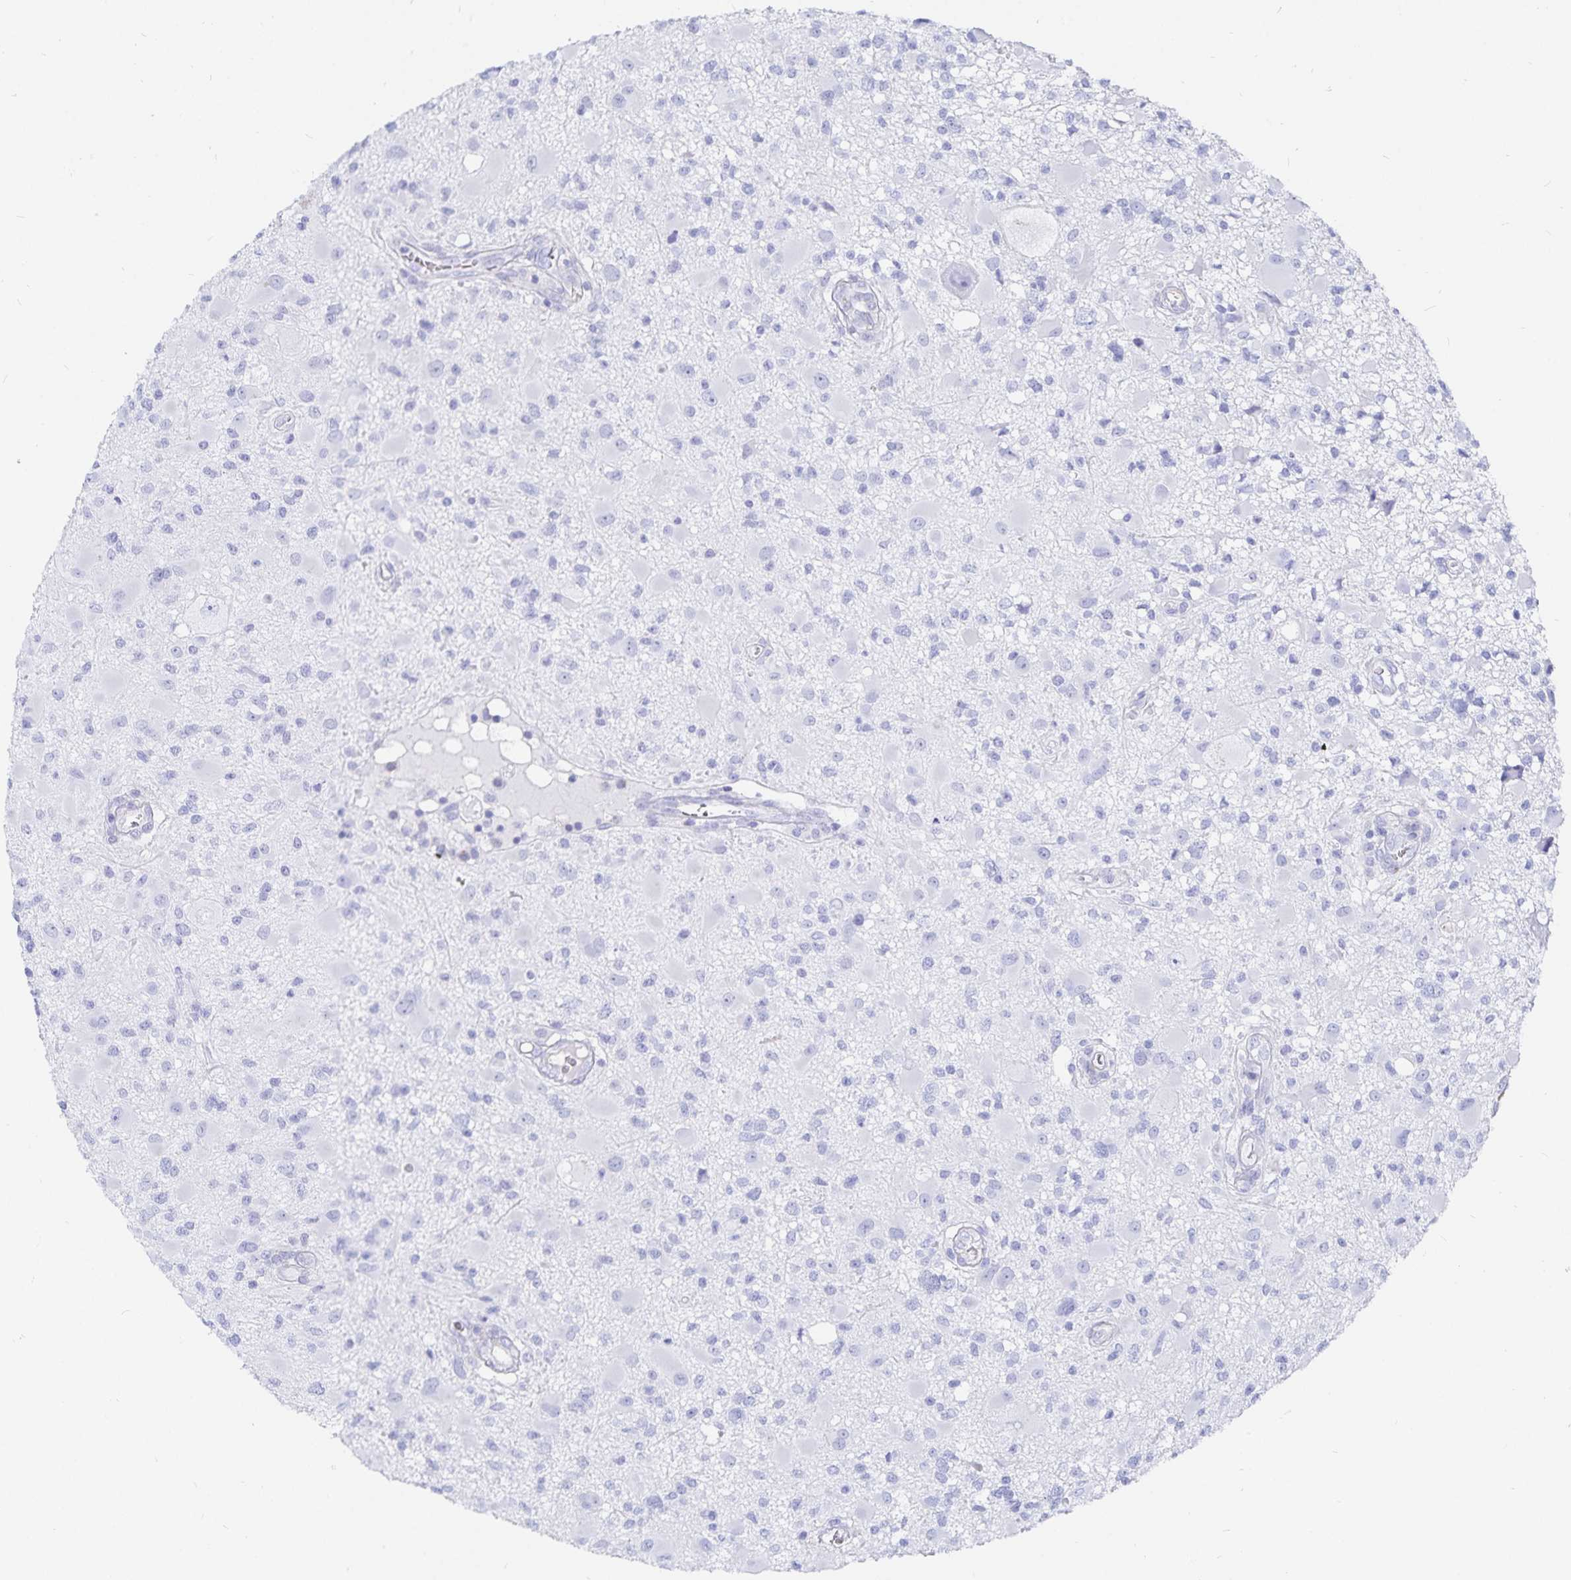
{"staining": {"intensity": "negative", "quantity": "none", "location": "none"}, "tissue": "glioma", "cell_type": "Tumor cells", "image_type": "cancer", "snomed": [{"axis": "morphology", "description": "Glioma, malignant, High grade"}, {"axis": "topography", "description": "Brain"}], "caption": "Tumor cells are negative for protein expression in human high-grade glioma (malignant).", "gene": "INSL5", "patient": {"sex": "male", "age": 54}}